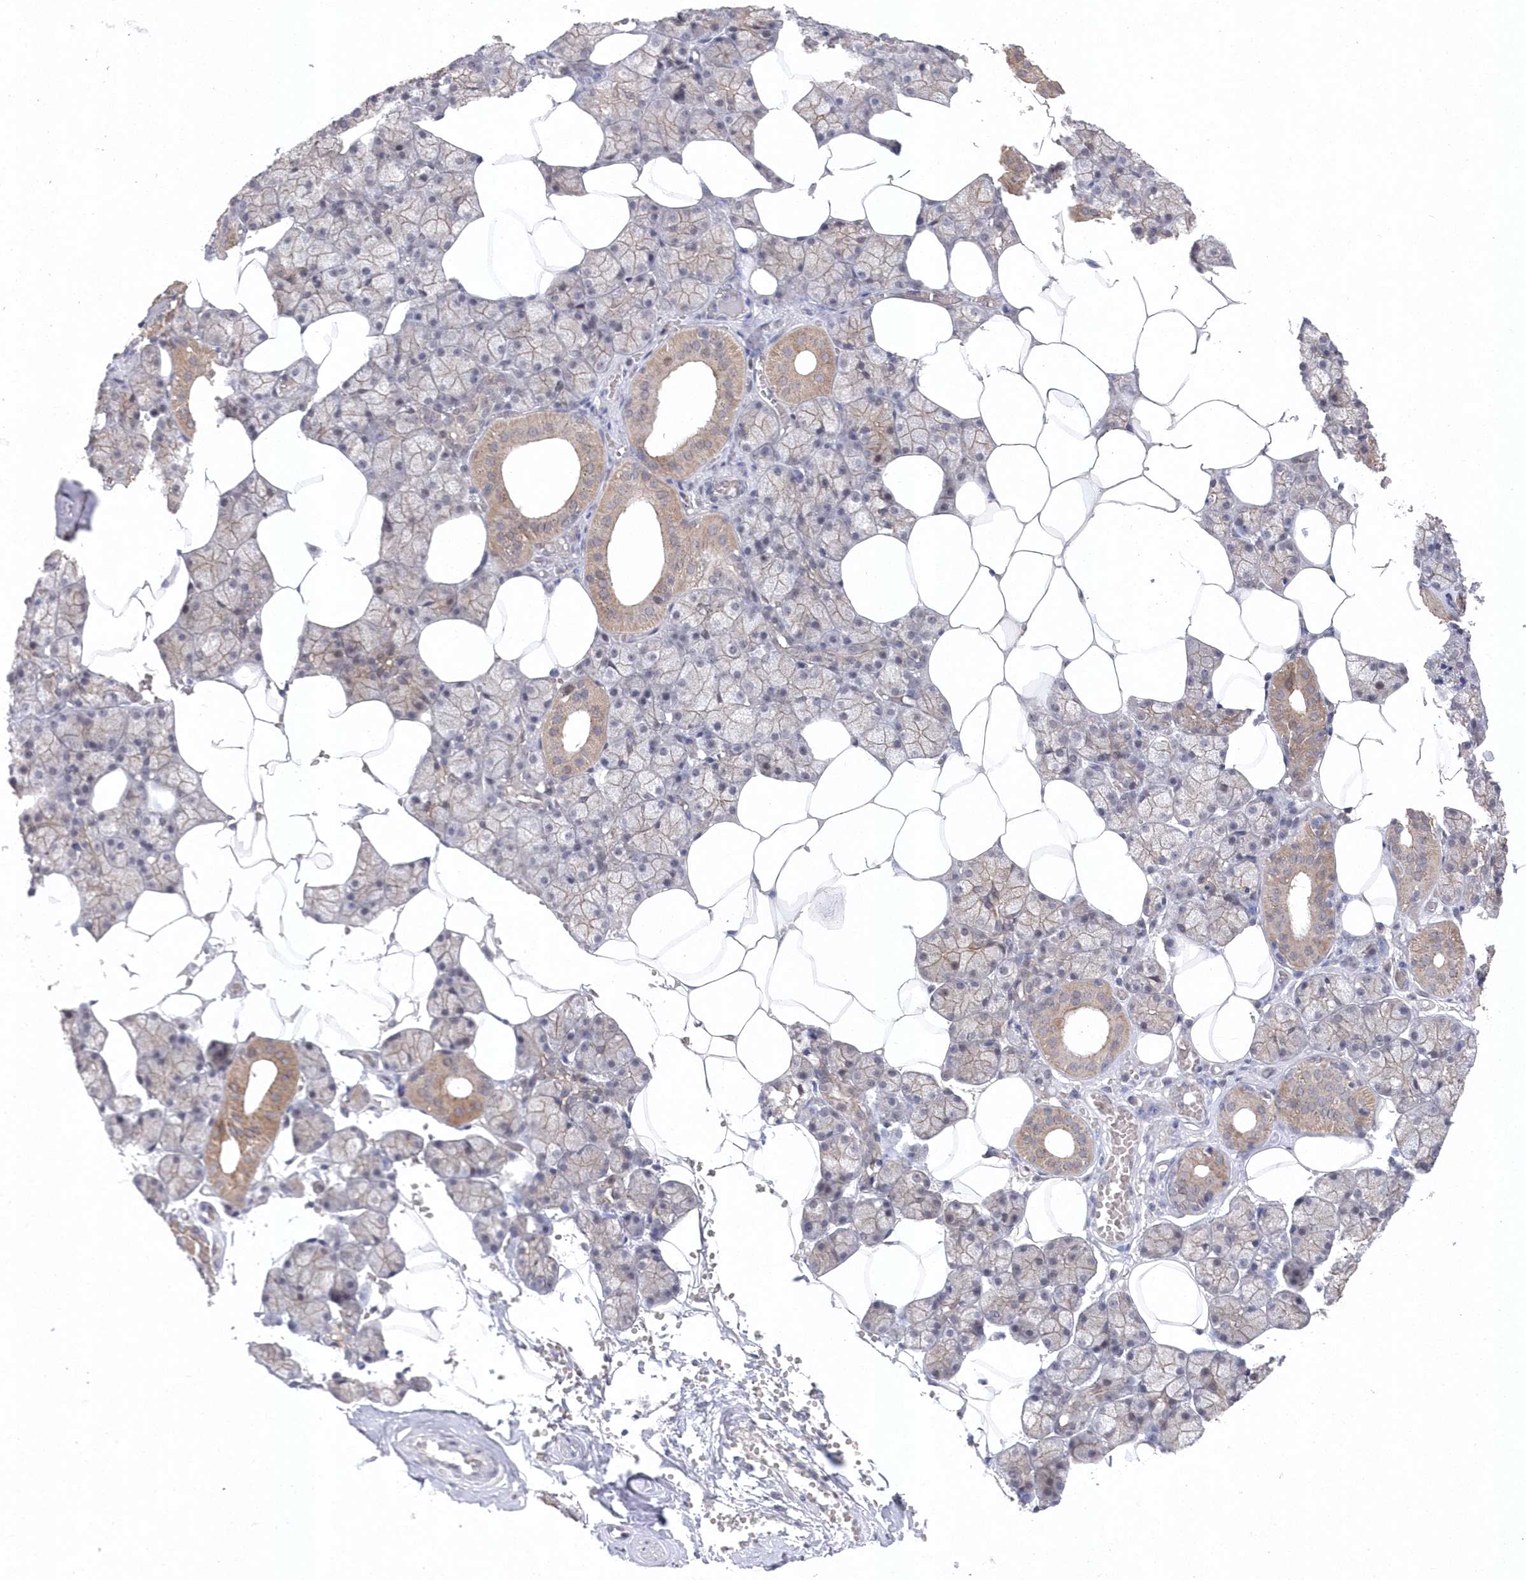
{"staining": {"intensity": "weak", "quantity": "<25%", "location": "cytoplasmic/membranous"}, "tissue": "salivary gland", "cell_type": "Glandular cells", "image_type": "normal", "snomed": [{"axis": "morphology", "description": "Normal tissue, NOS"}, {"axis": "topography", "description": "Salivary gland"}], "caption": "Glandular cells are negative for brown protein staining in benign salivary gland. Nuclei are stained in blue.", "gene": "VSIG2", "patient": {"sex": "male", "age": 62}}